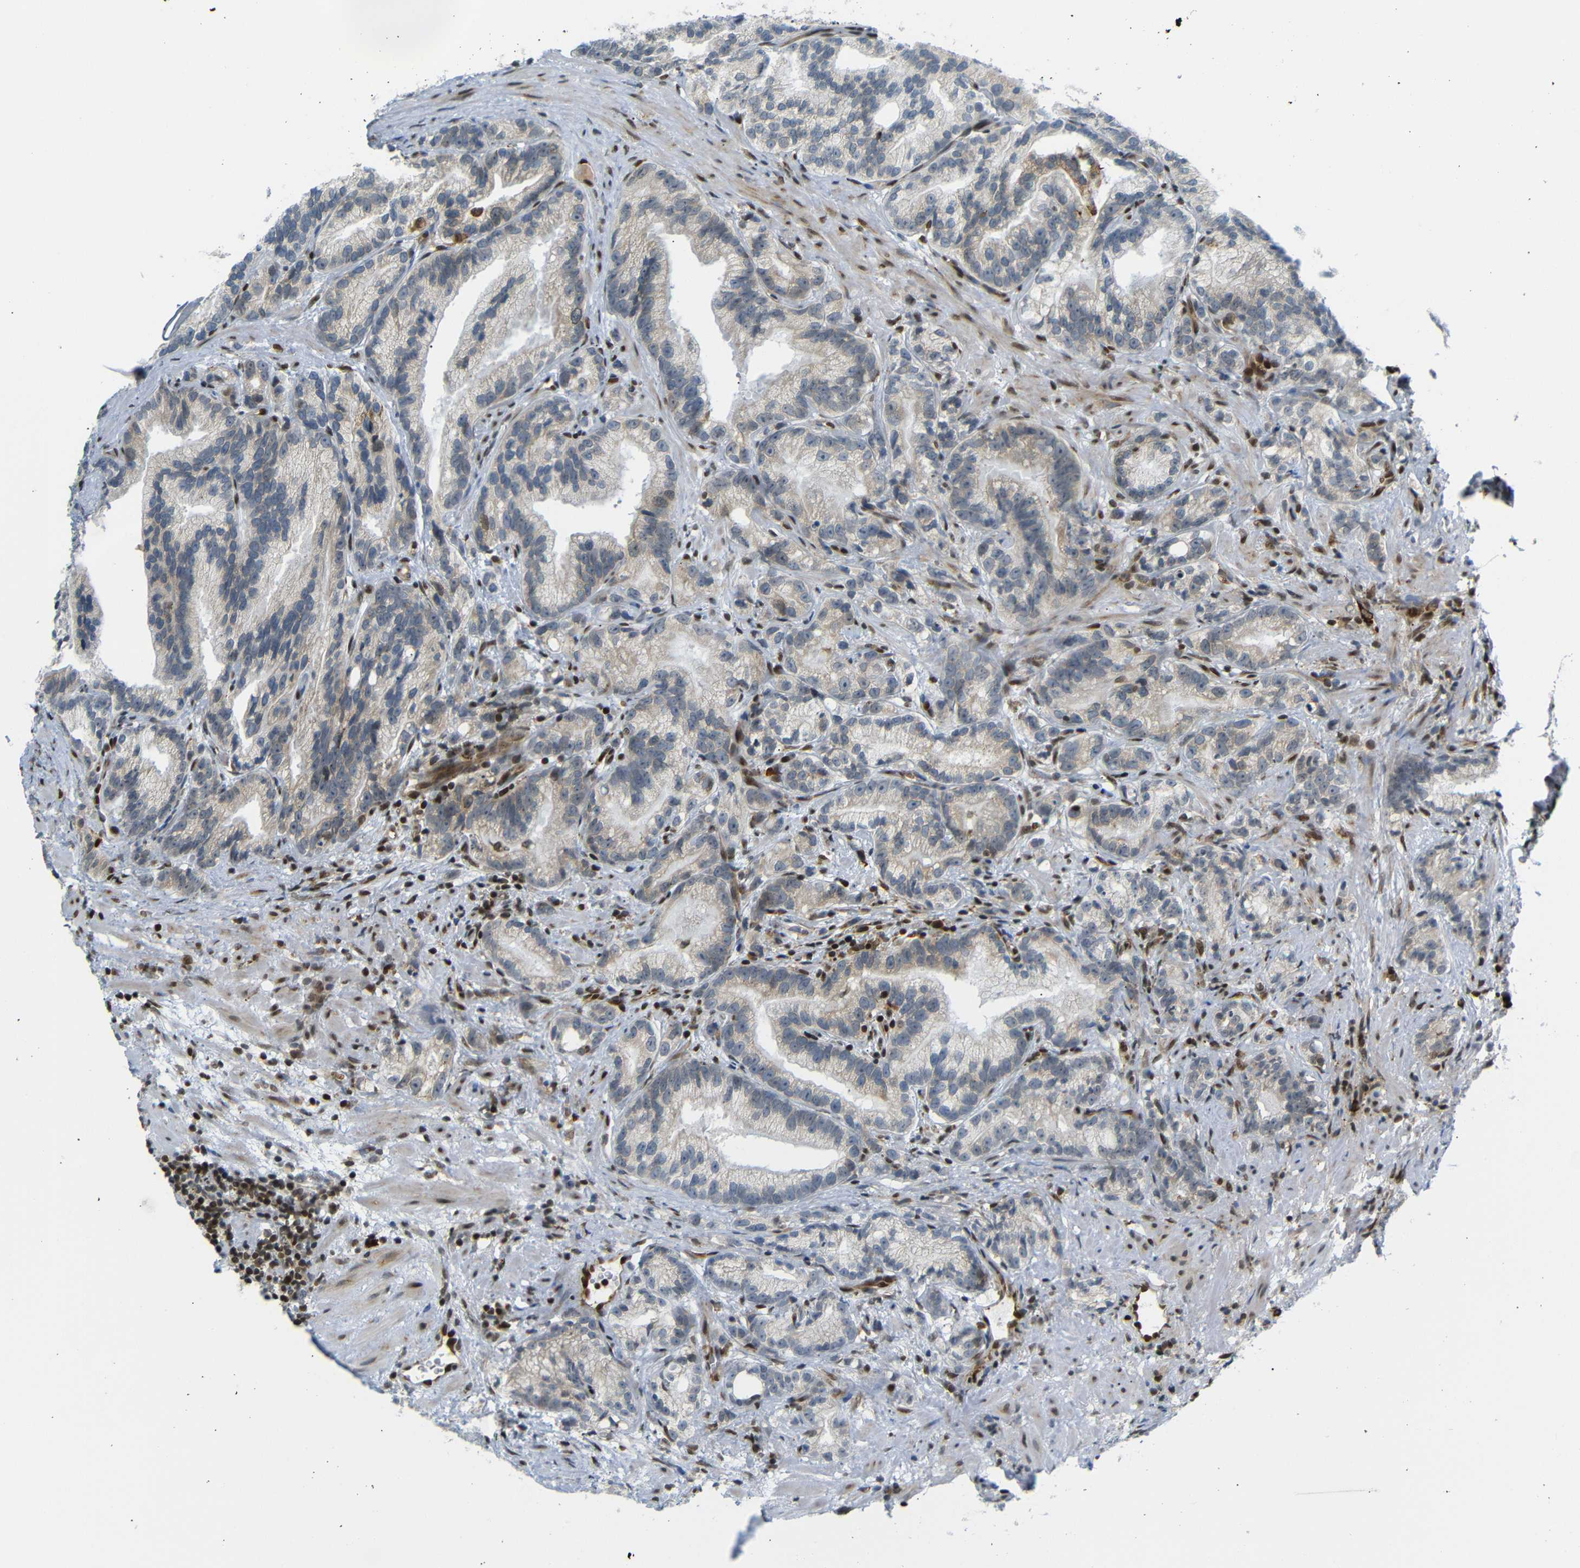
{"staining": {"intensity": "moderate", "quantity": "25%-75%", "location": "cytoplasmic/membranous"}, "tissue": "prostate cancer", "cell_type": "Tumor cells", "image_type": "cancer", "snomed": [{"axis": "morphology", "description": "Adenocarcinoma, Low grade"}, {"axis": "topography", "description": "Prostate"}], "caption": "DAB immunohistochemical staining of prostate cancer (low-grade adenocarcinoma) displays moderate cytoplasmic/membranous protein expression in about 25%-75% of tumor cells. The staining was performed using DAB, with brown indicating positive protein expression. Nuclei are stained blue with hematoxylin.", "gene": "SPCS2", "patient": {"sex": "male", "age": 89}}